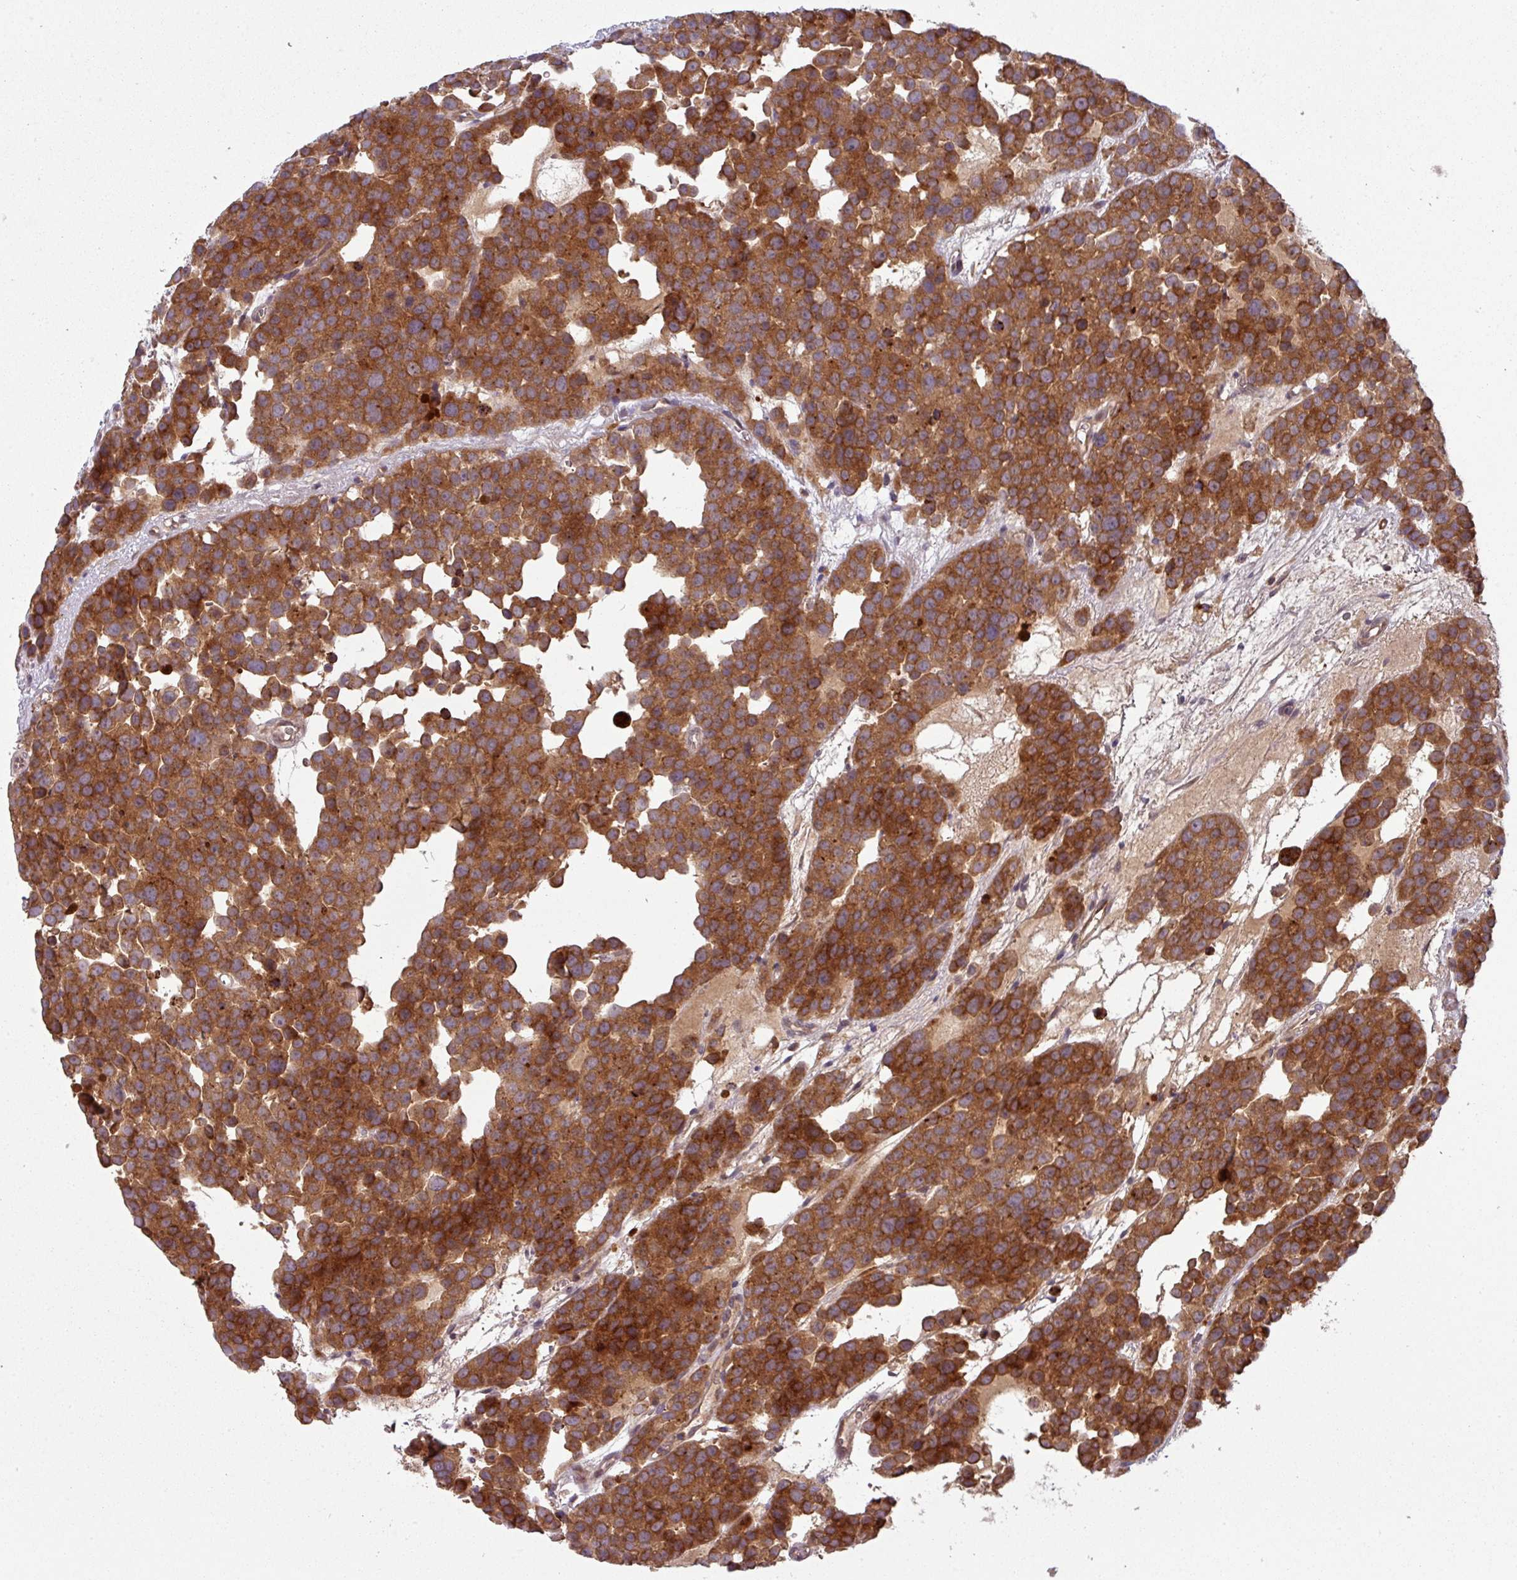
{"staining": {"intensity": "strong", "quantity": ">75%", "location": "cytoplasmic/membranous"}, "tissue": "testis cancer", "cell_type": "Tumor cells", "image_type": "cancer", "snomed": [{"axis": "morphology", "description": "Seminoma, NOS"}, {"axis": "topography", "description": "Testis"}], "caption": "This micrograph exhibits testis seminoma stained with IHC to label a protein in brown. The cytoplasmic/membranous of tumor cells show strong positivity for the protein. Nuclei are counter-stained blue.", "gene": "GSKIP", "patient": {"sex": "male", "age": 71}}